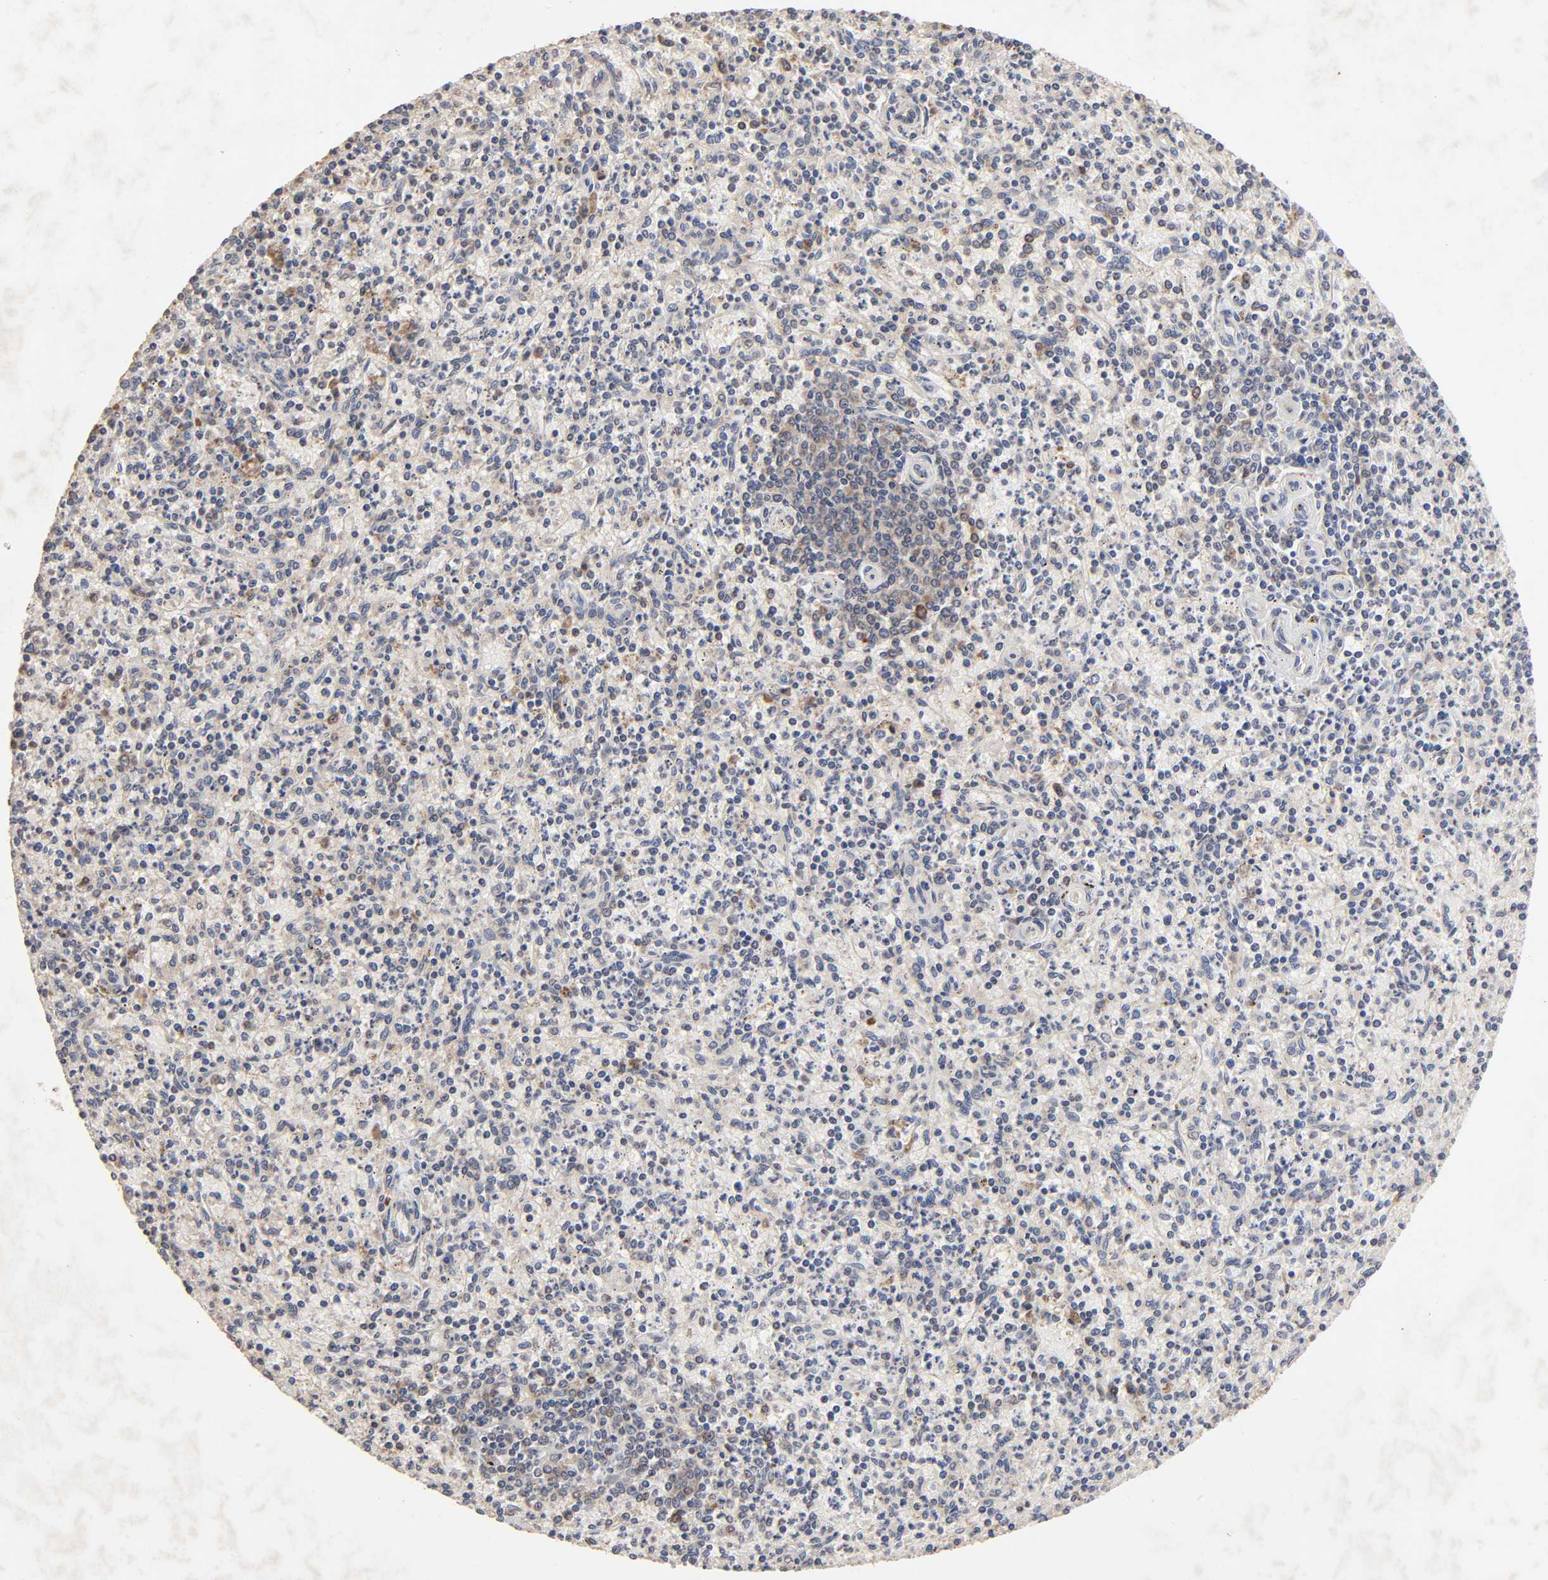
{"staining": {"intensity": "weak", "quantity": "<25%", "location": "cytoplasmic/membranous"}, "tissue": "spleen", "cell_type": "Cells in red pulp", "image_type": "normal", "snomed": [{"axis": "morphology", "description": "Normal tissue, NOS"}, {"axis": "topography", "description": "Spleen"}], "caption": "A high-resolution photomicrograph shows IHC staining of unremarkable spleen, which exhibits no significant expression in cells in red pulp.", "gene": "CYCS", "patient": {"sex": "male", "age": 72}}